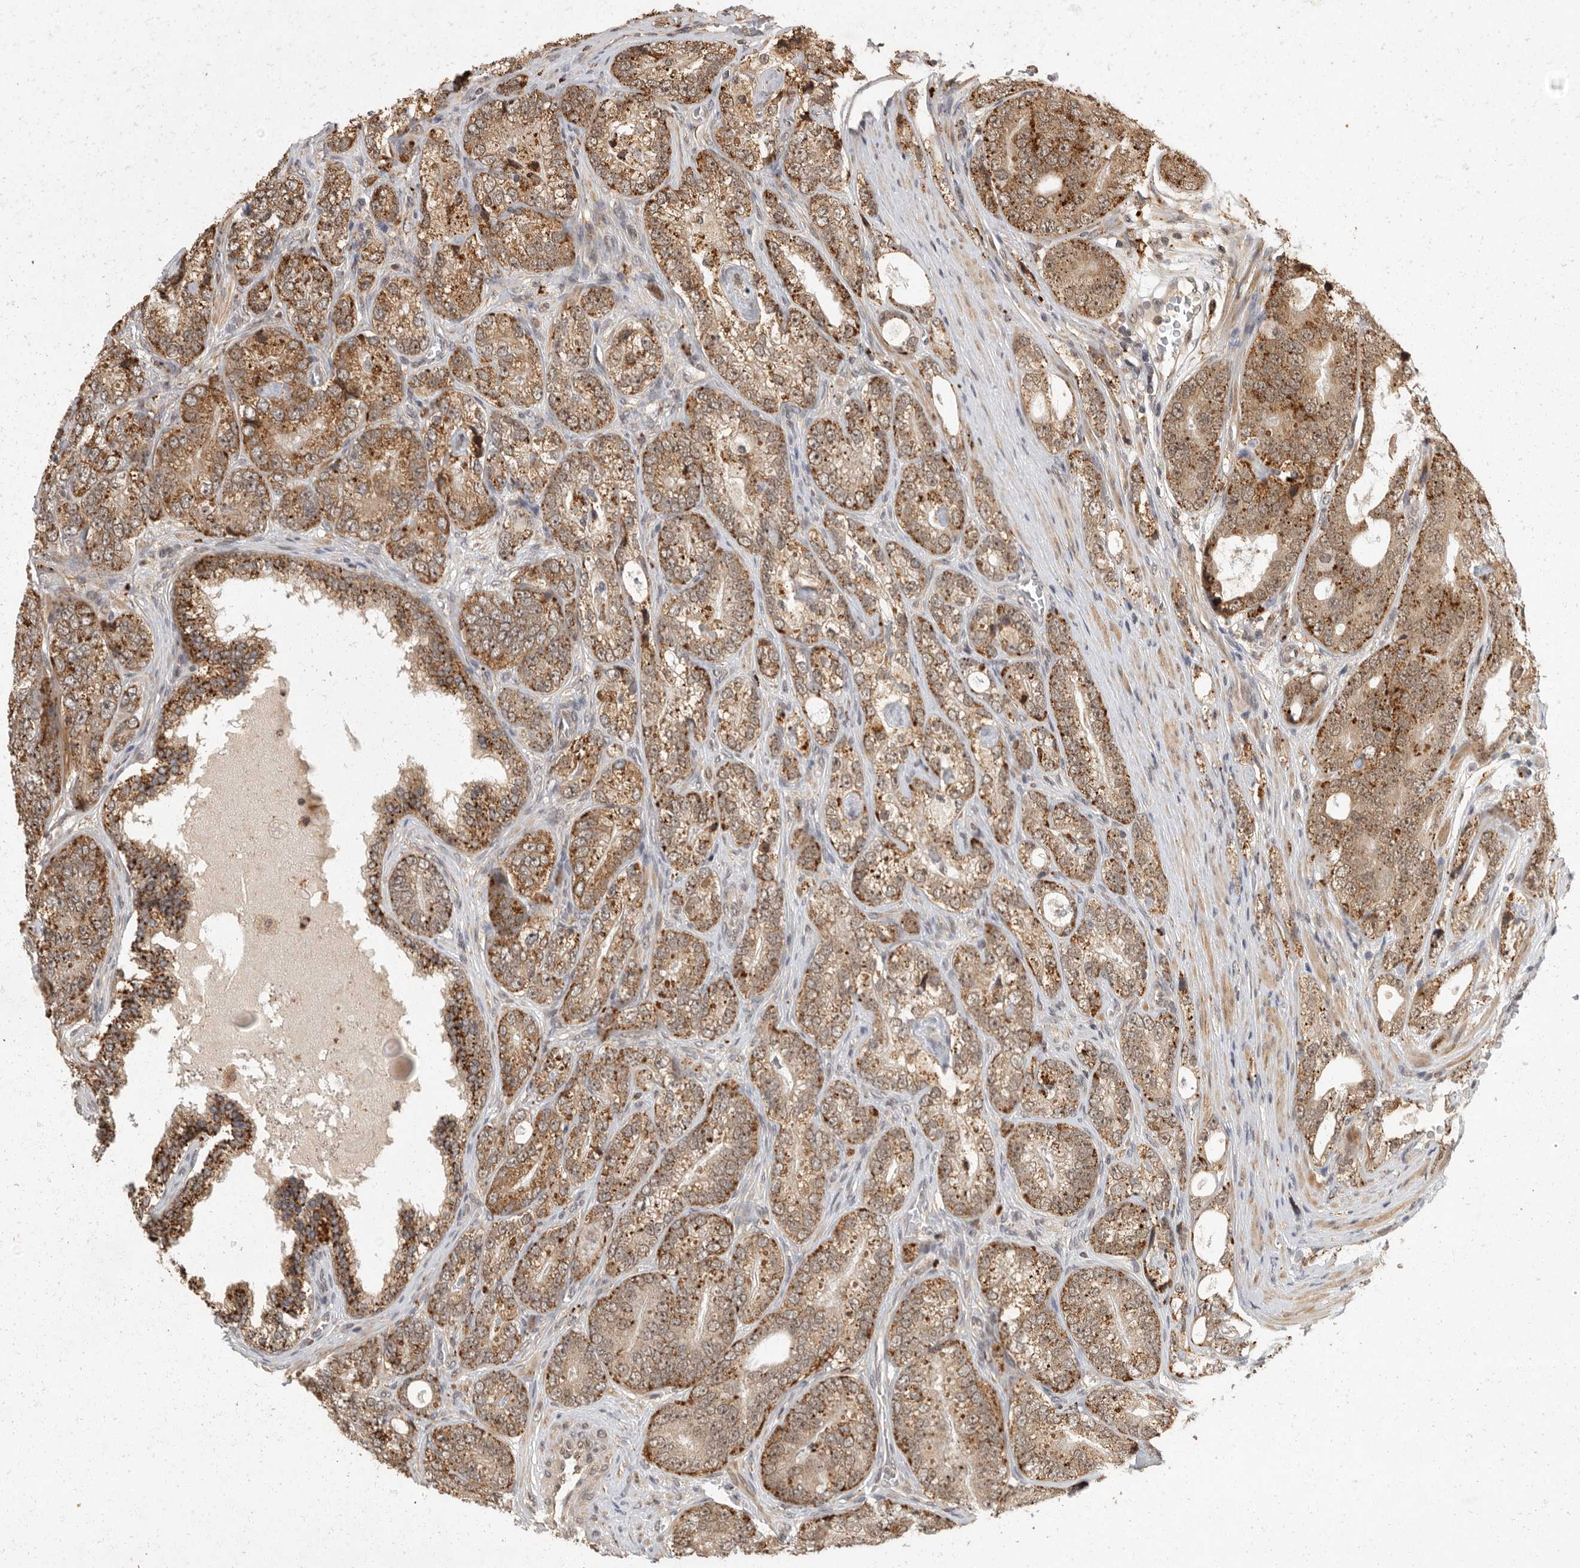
{"staining": {"intensity": "strong", "quantity": "25%-75%", "location": "cytoplasmic/membranous,nuclear"}, "tissue": "prostate cancer", "cell_type": "Tumor cells", "image_type": "cancer", "snomed": [{"axis": "morphology", "description": "Adenocarcinoma, High grade"}, {"axis": "topography", "description": "Prostate"}], "caption": "Immunohistochemical staining of prostate cancer (high-grade adenocarcinoma) exhibits strong cytoplasmic/membranous and nuclear protein expression in about 25%-75% of tumor cells. (brown staining indicates protein expression, while blue staining denotes nuclei).", "gene": "ZNF83", "patient": {"sex": "male", "age": 56}}